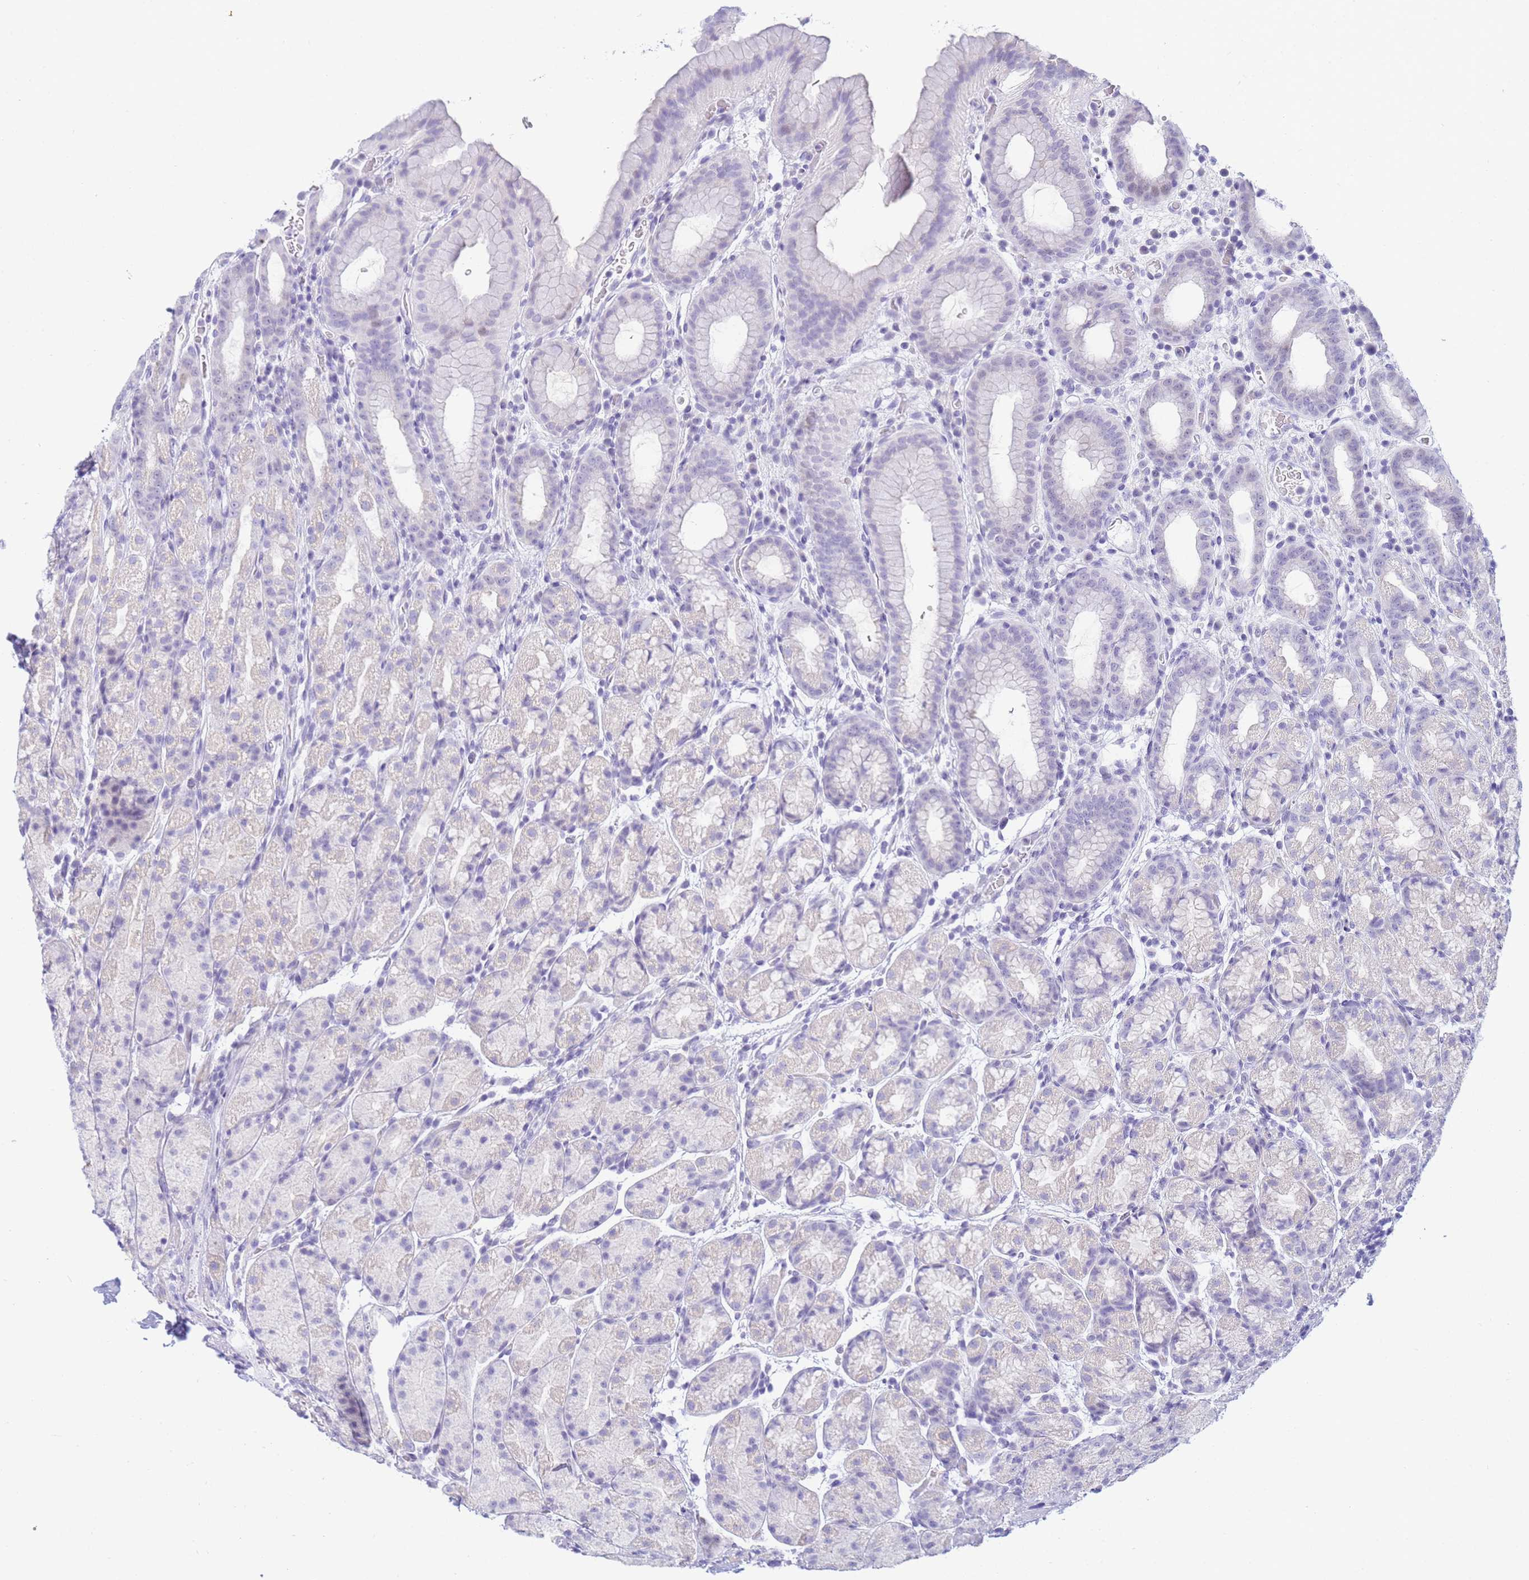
{"staining": {"intensity": "negative", "quantity": "none", "location": "none"}, "tissue": "stomach", "cell_type": "Glandular cells", "image_type": "normal", "snomed": [{"axis": "morphology", "description": "Normal tissue, NOS"}, {"axis": "topography", "description": "Stomach, upper"}, {"axis": "topography", "description": "Stomach, lower"}, {"axis": "topography", "description": "Small intestine"}], "caption": "High power microscopy histopathology image of an IHC image of normal stomach, revealing no significant expression in glandular cells. Brightfield microscopy of immunohistochemistry stained with DAB (3,3'-diaminobenzidine) (brown) and hematoxylin (blue), captured at high magnification.", "gene": "SNX20", "patient": {"sex": "male", "age": 68}}